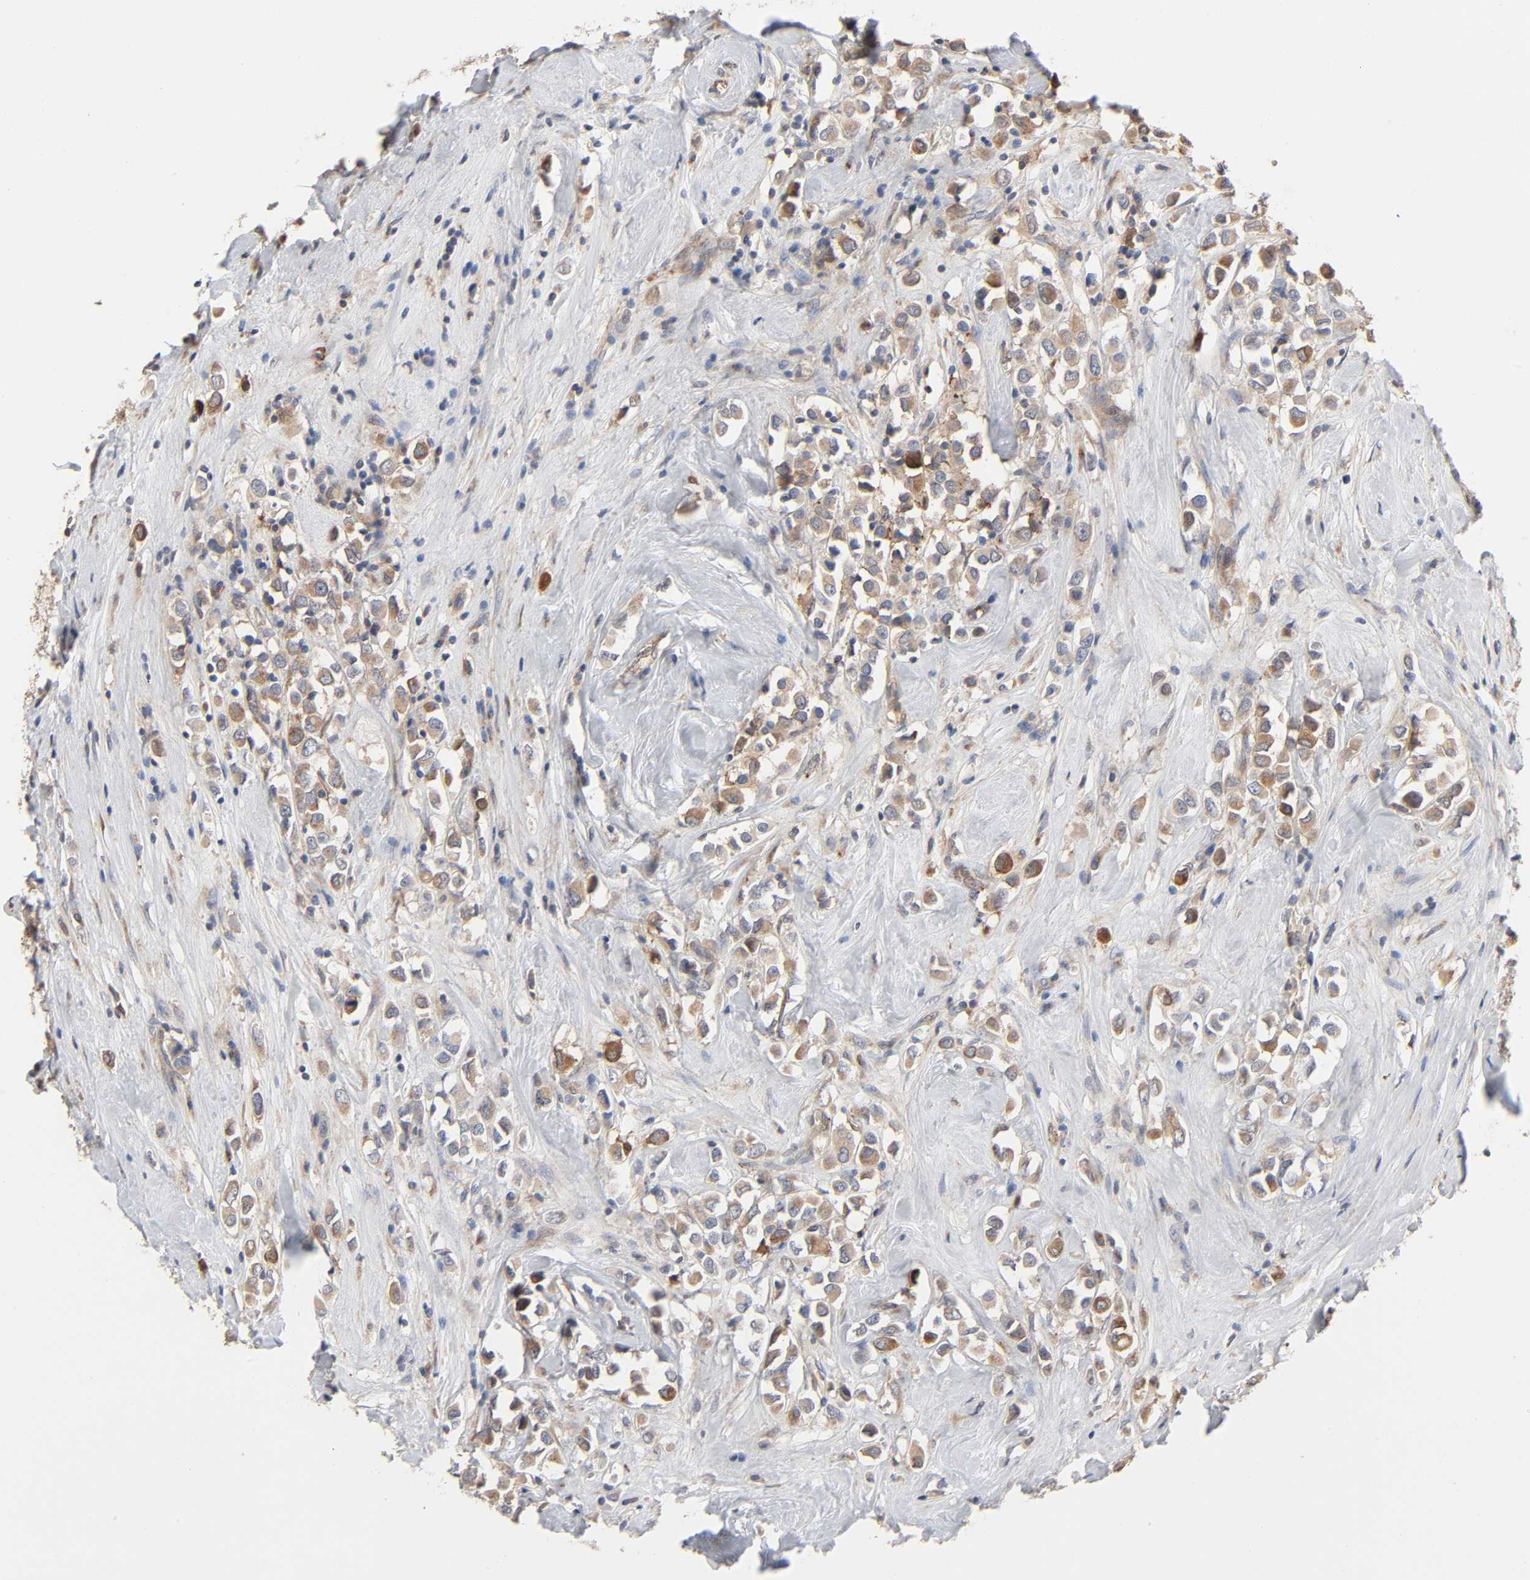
{"staining": {"intensity": "moderate", "quantity": ">75%", "location": "cytoplasmic/membranous"}, "tissue": "breast cancer", "cell_type": "Tumor cells", "image_type": "cancer", "snomed": [{"axis": "morphology", "description": "Duct carcinoma"}, {"axis": "topography", "description": "Breast"}], "caption": "This micrograph displays immunohistochemistry (IHC) staining of breast cancer, with medium moderate cytoplasmic/membranous staining in about >75% of tumor cells.", "gene": "NDRG2", "patient": {"sex": "female", "age": 61}}